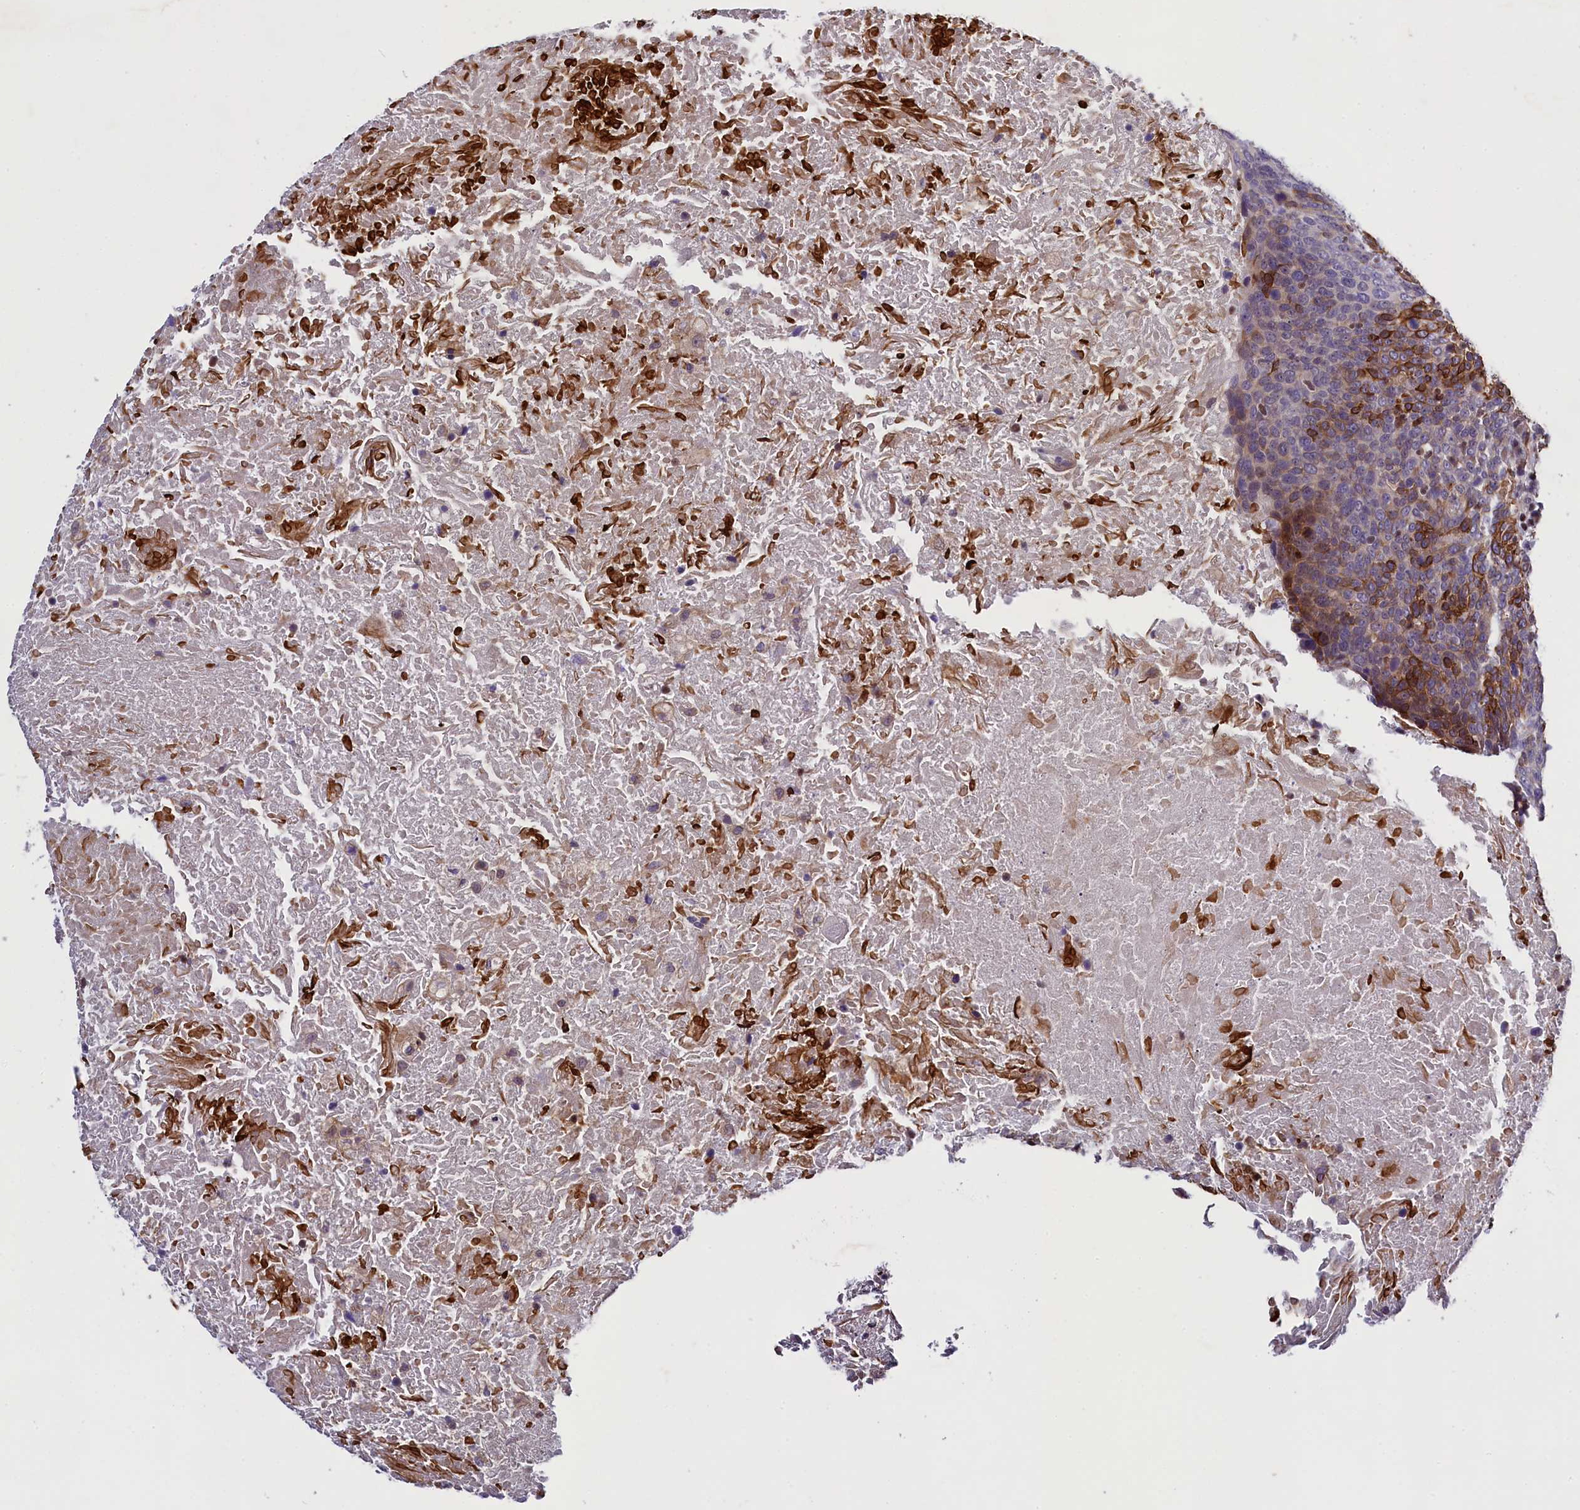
{"staining": {"intensity": "strong", "quantity": "<25%", "location": "cytoplasmic/membranous"}, "tissue": "head and neck cancer", "cell_type": "Tumor cells", "image_type": "cancer", "snomed": [{"axis": "morphology", "description": "Squamous cell carcinoma, NOS"}, {"axis": "morphology", "description": "Squamous cell carcinoma, metastatic, NOS"}, {"axis": "topography", "description": "Lymph node"}, {"axis": "topography", "description": "Head-Neck"}], "caption": "Tumor cells demonstrate medium levels of strong cytoplasmic/membranous staining in approximately <25% of cells in head and neck cancer (squamous cell carcinoma).", "gene": "SP4", "patient": {"sex": "male", "age": 62}}